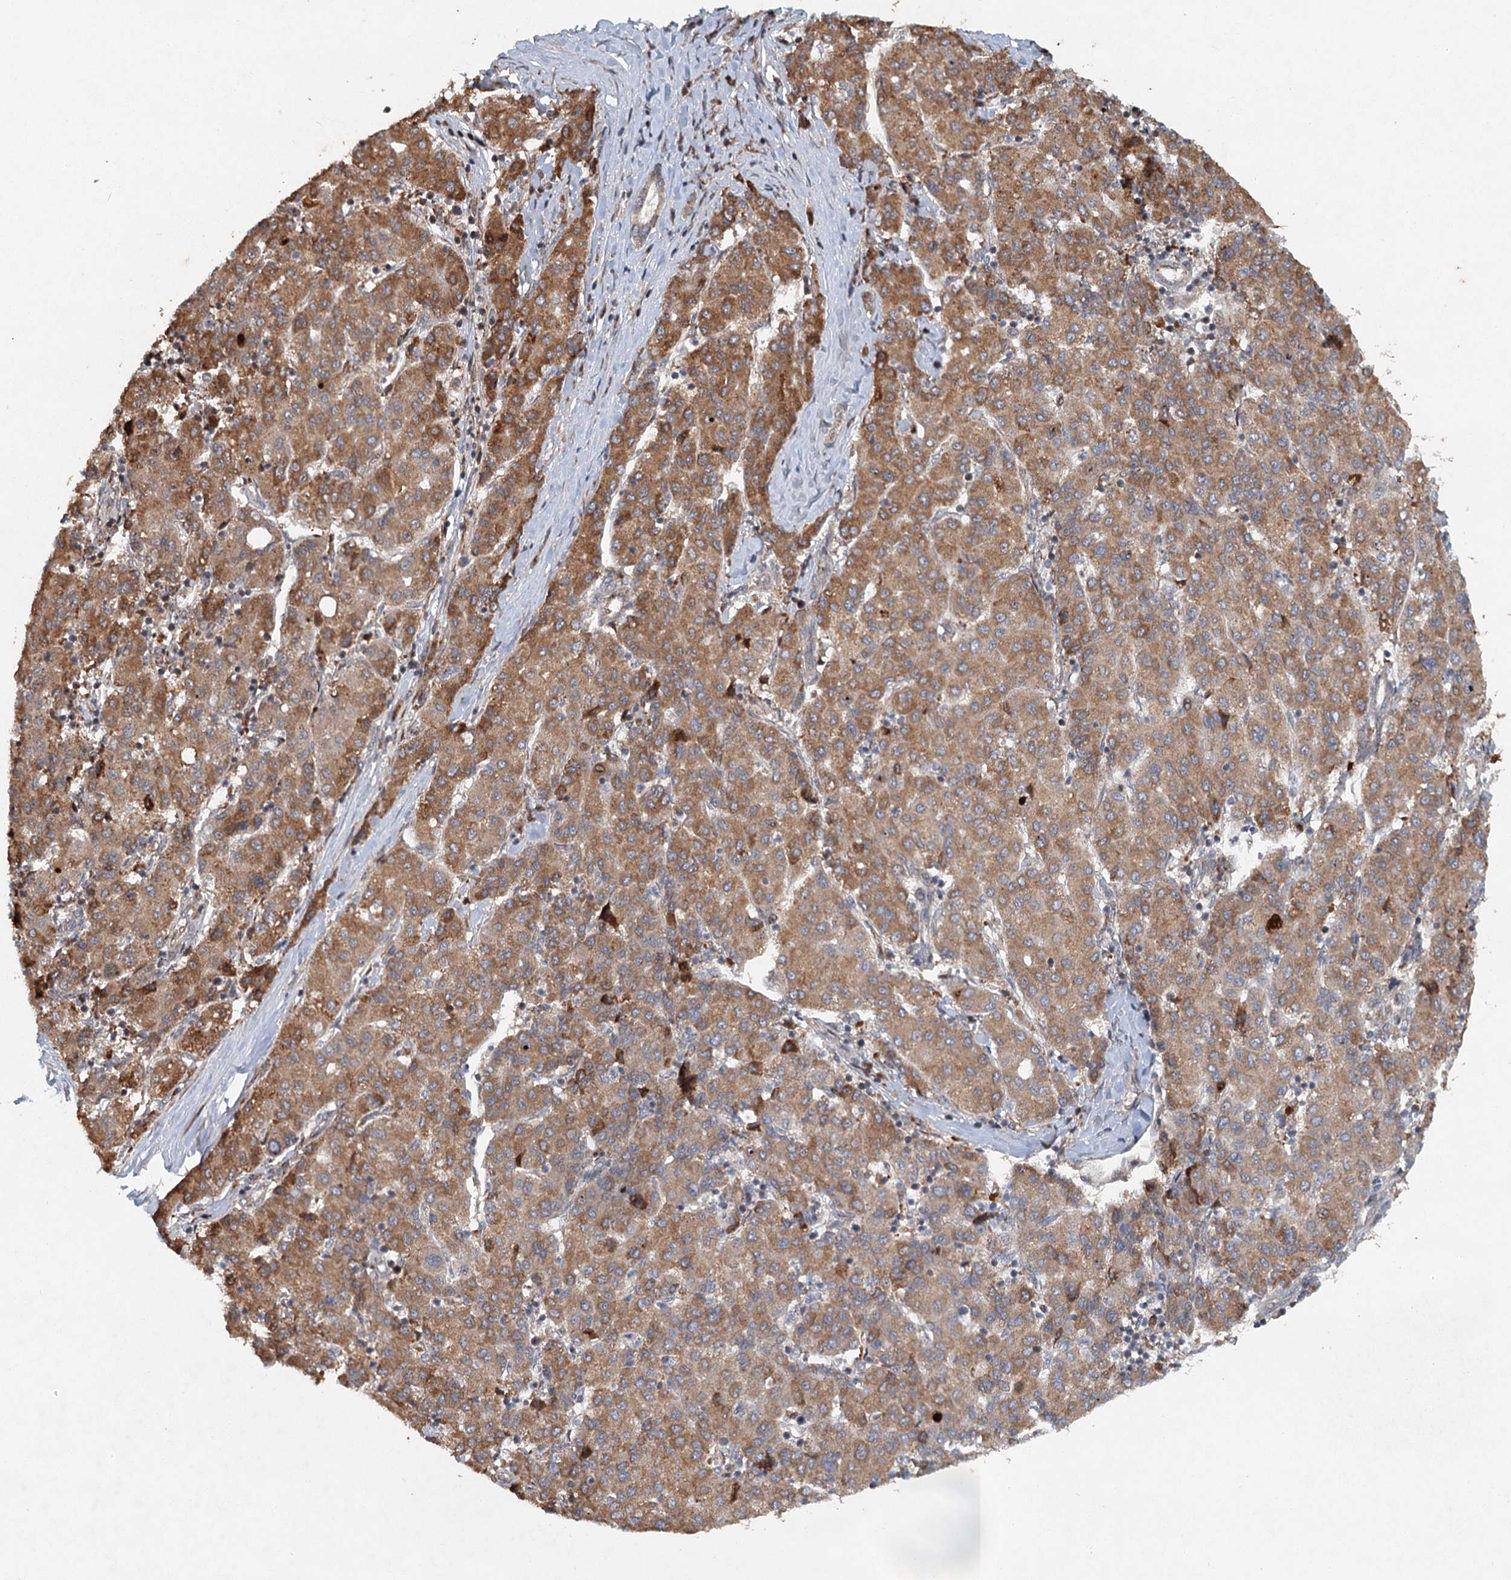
{"staining": {"intensity": "moderate", "quantity": ">75%", "location": "cytoplasmic/membranous"}, "tissue": "liver cancer", "cell_type": "Tumor cells", "image_type": "cancer", "snomed": [{"axis": "morphology", "description": "Carcinoma, Hepatocellular, NOS"}, {"axis": "topography", "description": "Liver"}], "caption": "Protein expression analysis of liver cancer reveals moderate cytoplasmic/membranous positivity in about >75% of tumor cells.", "gene": "SRPX2", "patient": {"sex": "male", "age": 65}}